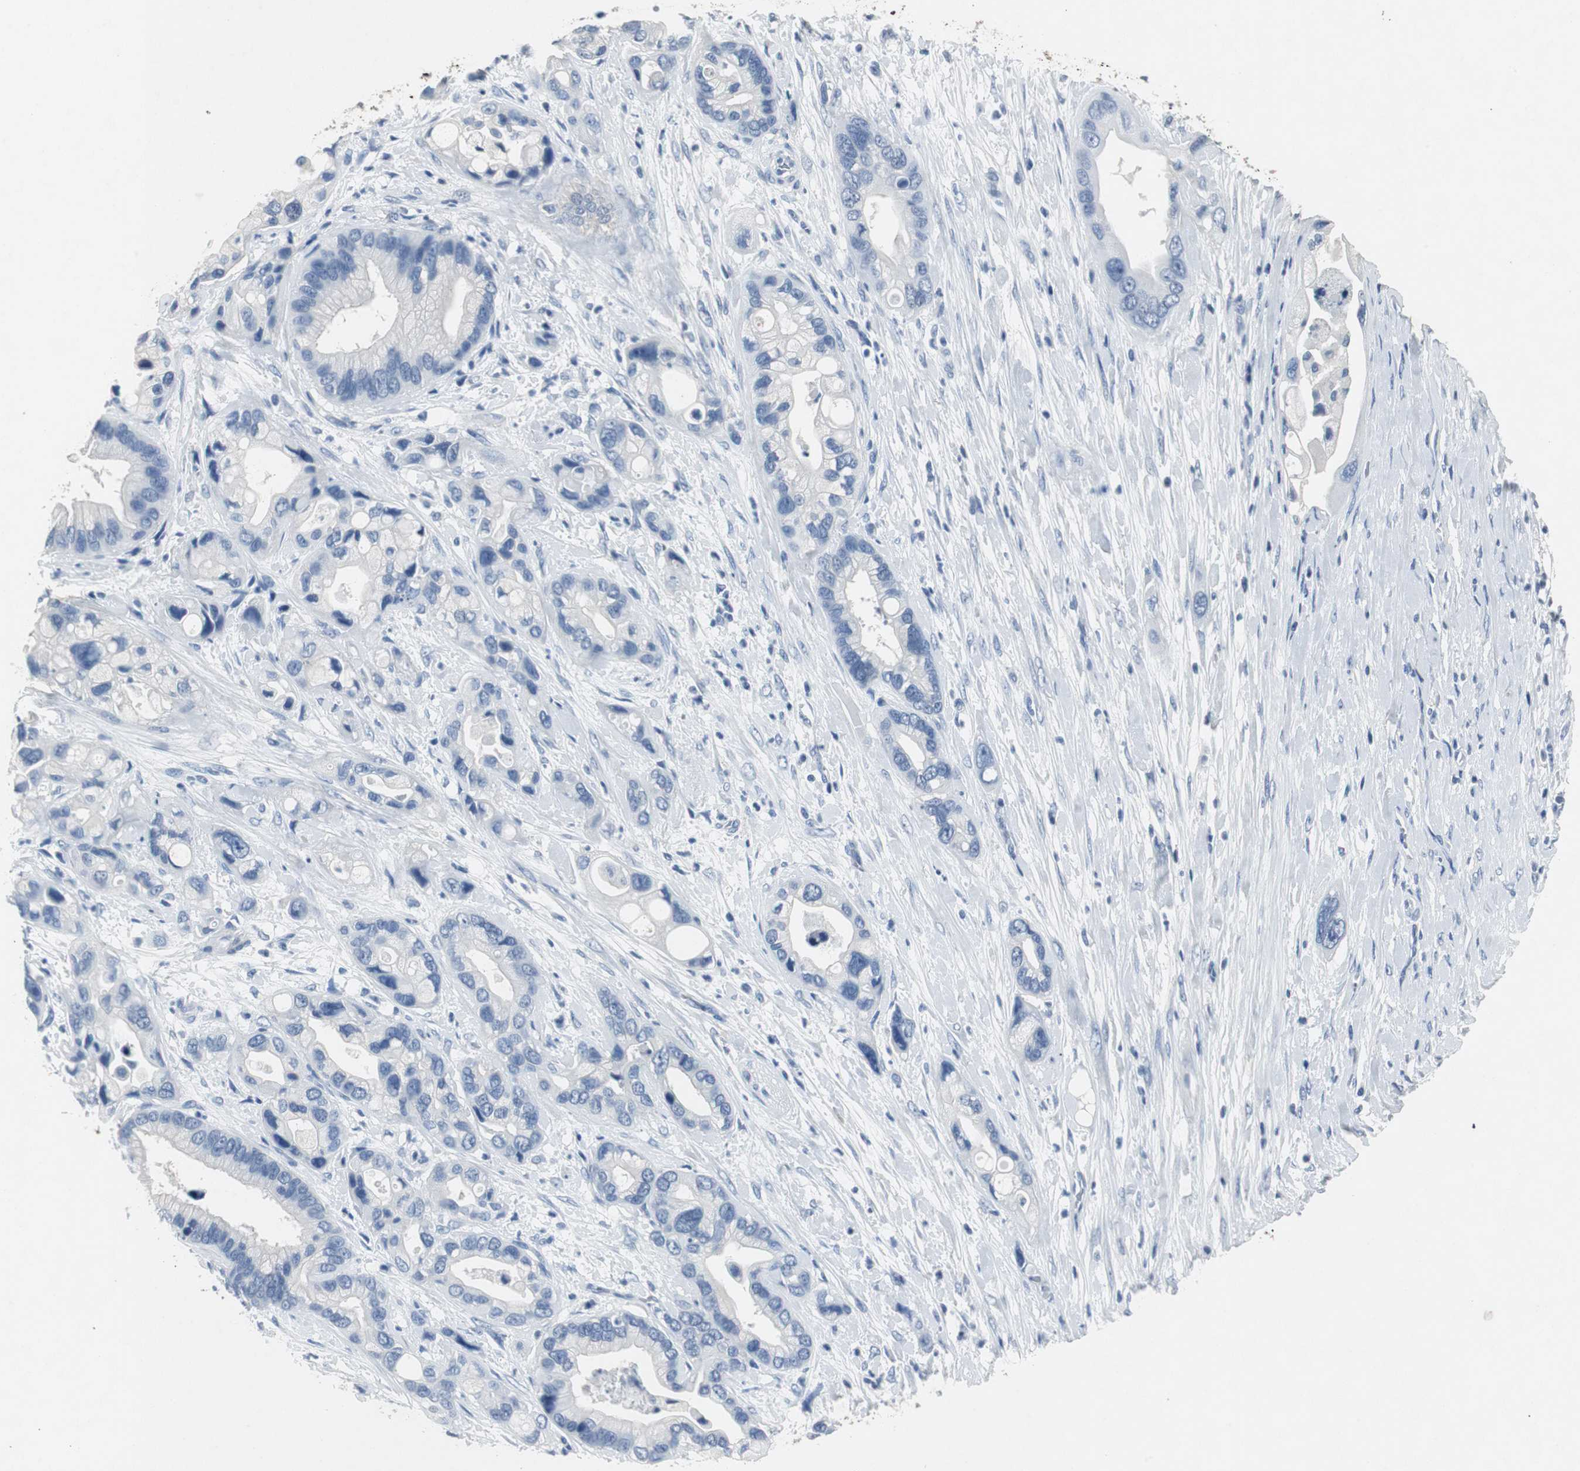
{"staining": {"intensity": "negative", "quantity": "none", "location": "none"}, "tissue": "pancreatic cancer", "cell_type": "Tumor cells", "image_type": "cancer", "snomed": [{"axis": "morphology", "description": "Adenocarcinoma, NOS"}, {"axis": "topography", "description": "Pancreas"}], "caption": "DAB immunohistochemical staining of human pancreatic cancer (adenocarcinoma) reveals no significant staining in tumor cells. (DAB IHC, high magnification).", "gene": "LRP2", "patient": {"sex": "female", "age": 77}}